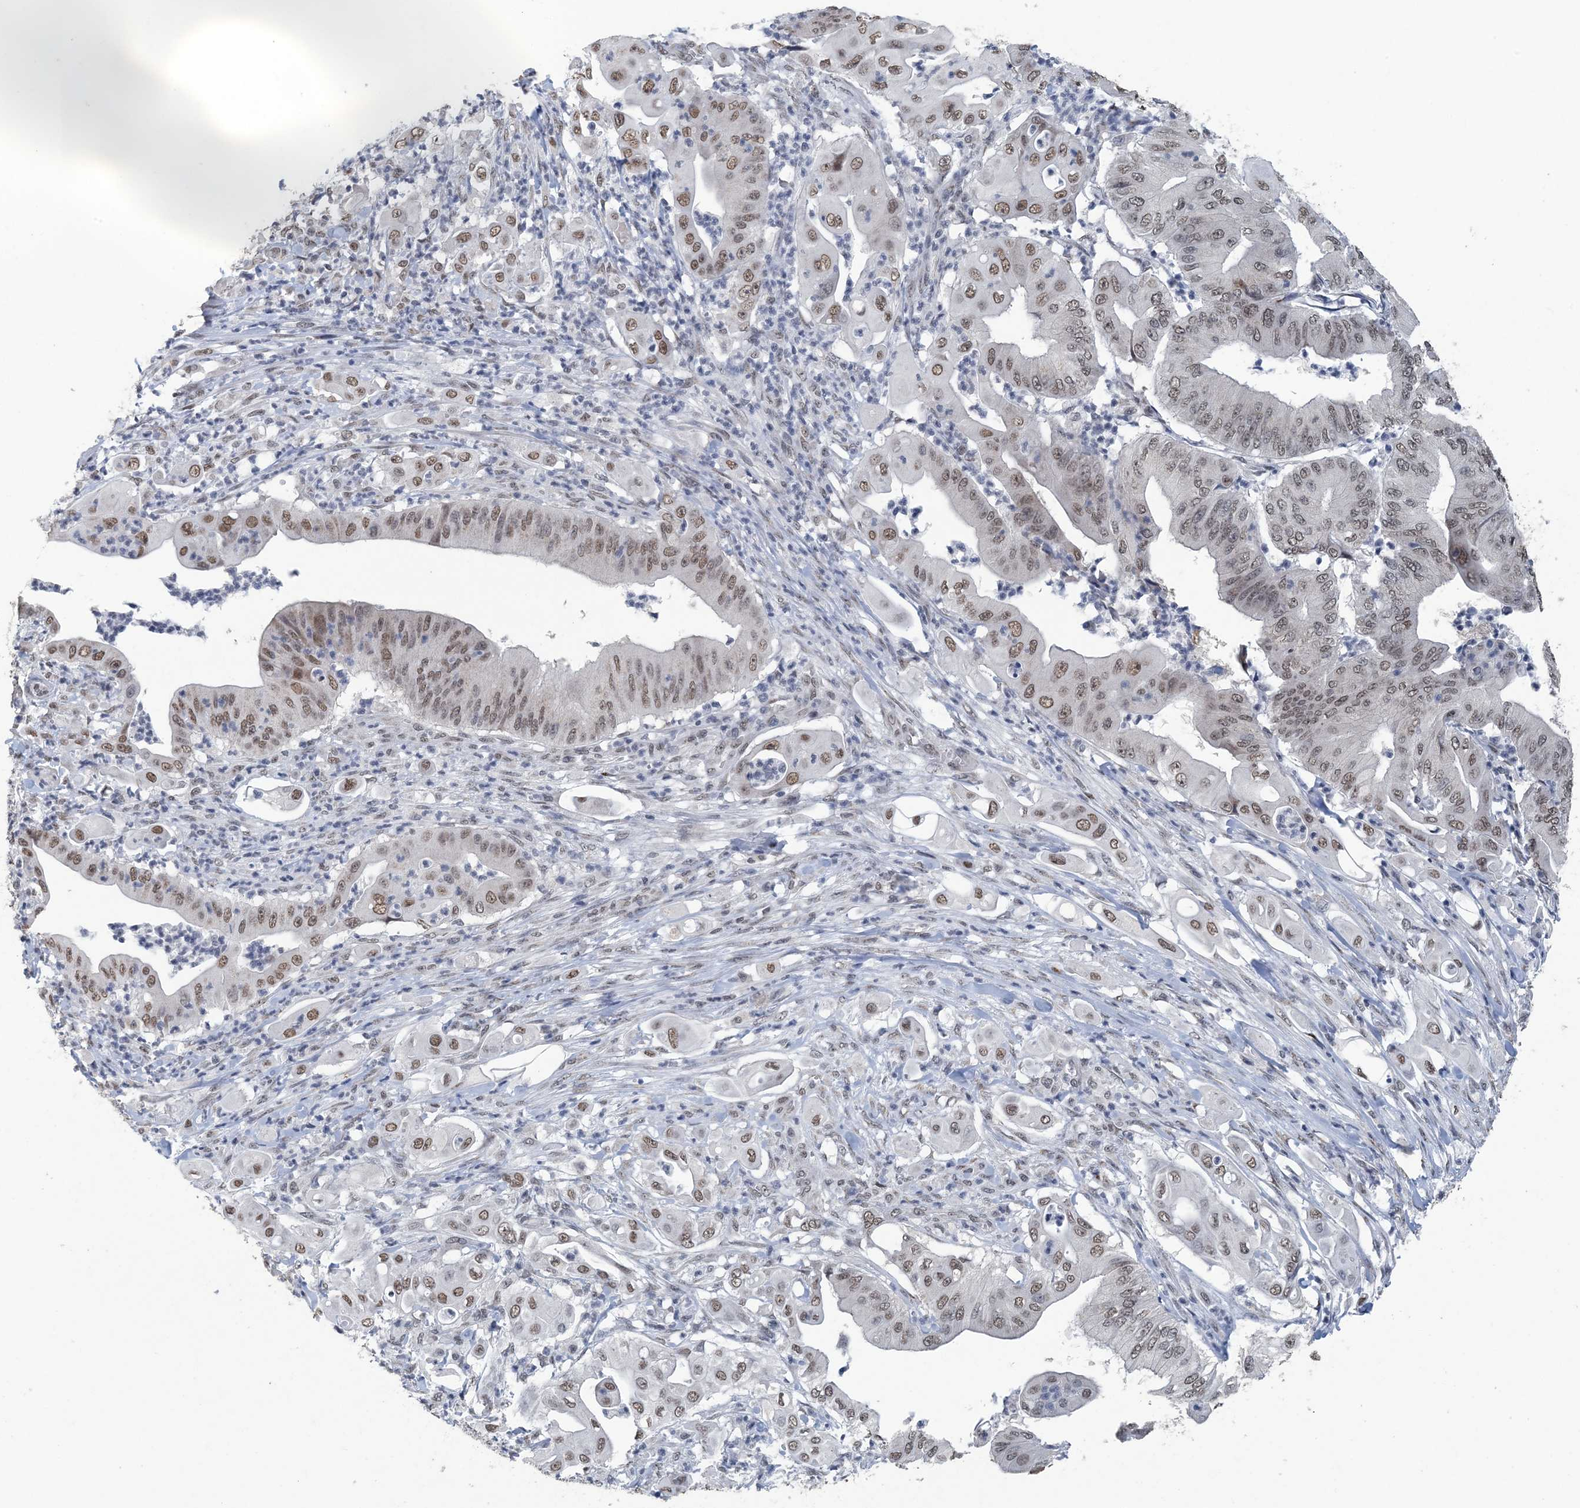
{"staining": {"intensity": "moderate", "quantity": "25%-75%", "location": "nuclear"}, "tissue": "pancreatic cancer", "cell_type": "Tumor cells", "image_type": "cancer", "snomed": [{"axis": "morphology", "description": "Adenocarcinoma, NOS"}, {"axis": "topography", "description": "Pancreas"}], "caption": "Immunohistochemistry photomicrograph of human pancreatic cancer stained for a protein (brown), which reveals medium levels of moderate nuclear positivity in approximately 25%-75% of tumor cells.", "gene": "MBD2", "patient": {"sex": "female", "age": 77}}